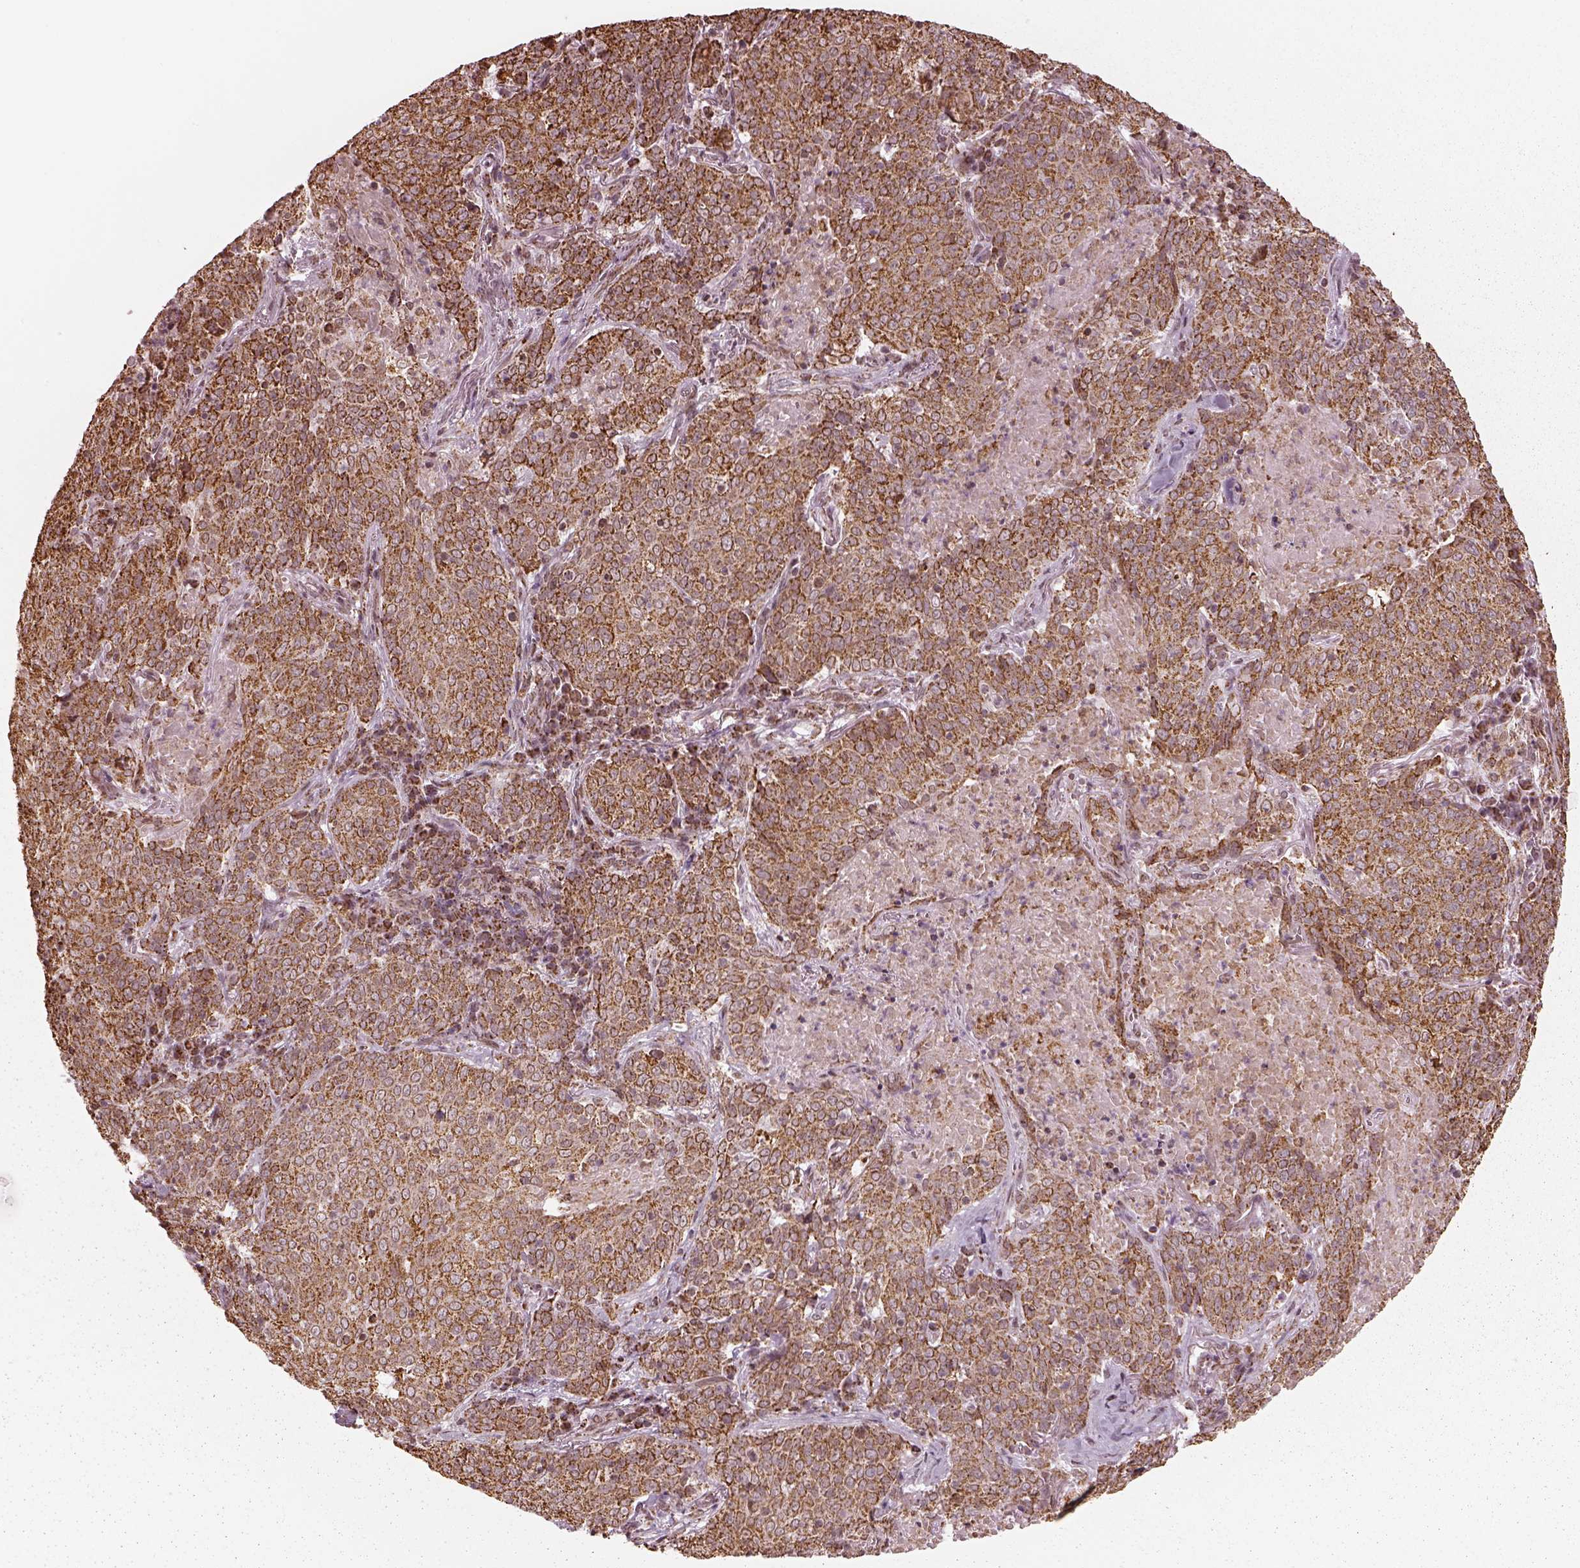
{"staining": {"intensity": "moderate", "quantity": ">75%", "location": "cytoplasmic/membranous"}, "tissue": "lung cancer", "cell_type": "Tumor cells", "image_type": "cancer", "snomed": [{"axis": "morphology", "description": "Squamous cell carcinoma, NOS"}, {"axis": "topography", "description": "Lung"}], "caption": "Immunohistochemistry (IHC) staining of lung cancer (squamous cell carcinoma), which exhibits medium levels of moderate cytoplasmic/membranous positivity in about >75% of tumor cells indicating moderate cytoplasmic/membranous protein positivity. The staining was performed using DAB (3,3'-diaminobenzidine) (brown) for protein detection and nuclei were counterstained in hematoxylin (blue).", "gene": "ACOT2", "patient": {"sex": "male", "age": 82}}